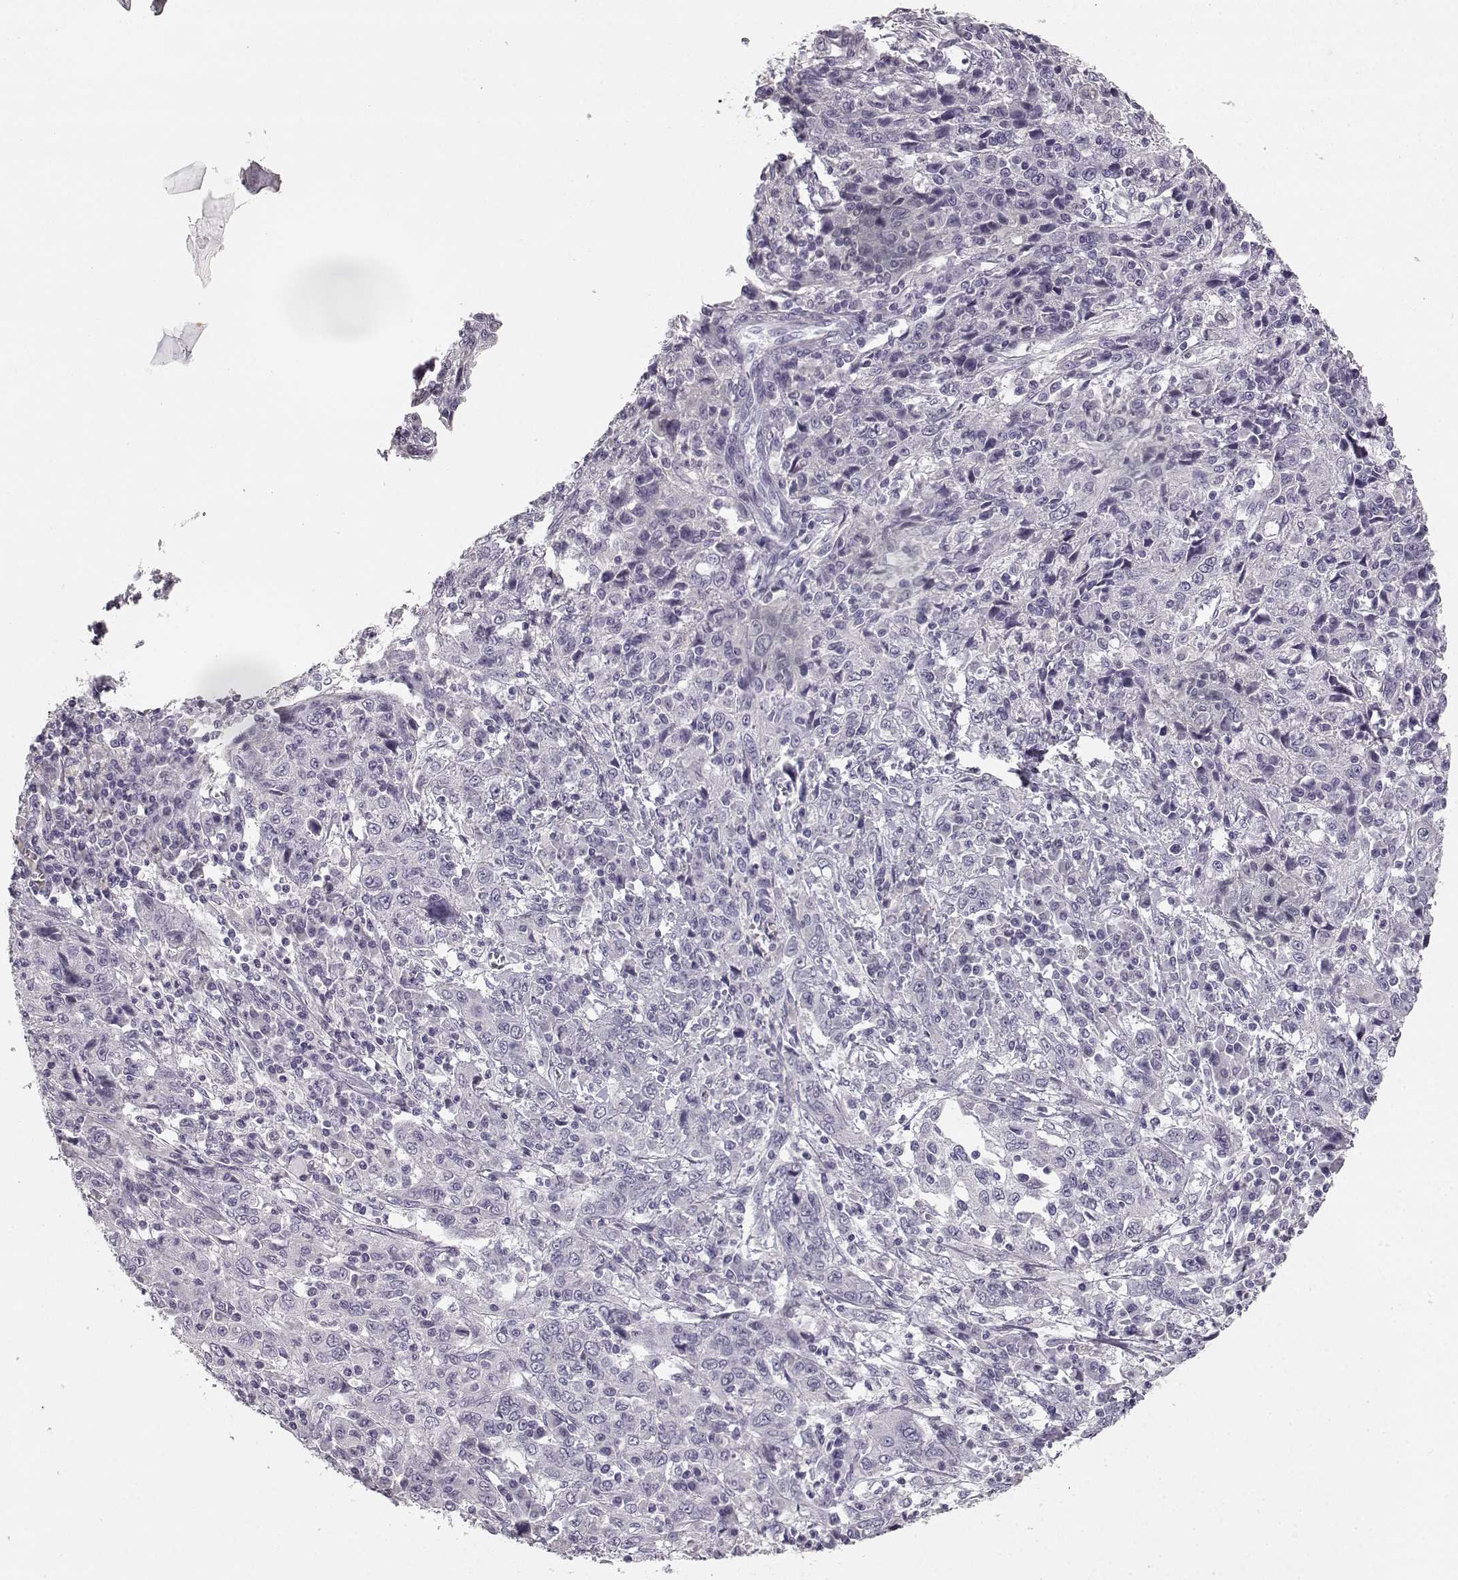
{"staining": {"intensity": "negative", "quantity": "none", "location": "none"}, "tissue": "cervical cancer", "cell_type": "Tumor cells", "image_type": "cancer", "snomed": [{"axis": "morphology", "description": "Squamous cell carcinoma, NOS"}, {"axis": "topography", "description": "Cervix"}], "caption": "DAB immunohistochemical staining of human cervical cancer (squamous cell carcinoma) displays no significant positivity in tumor cells. (Stains: DAB immunohistochemistry with hematoxylin counter stain, Microscopy: brightfield microscopy at high magnification).", "gene": "KIAA0319", "patient": {"sex": "female", "age": 46}}